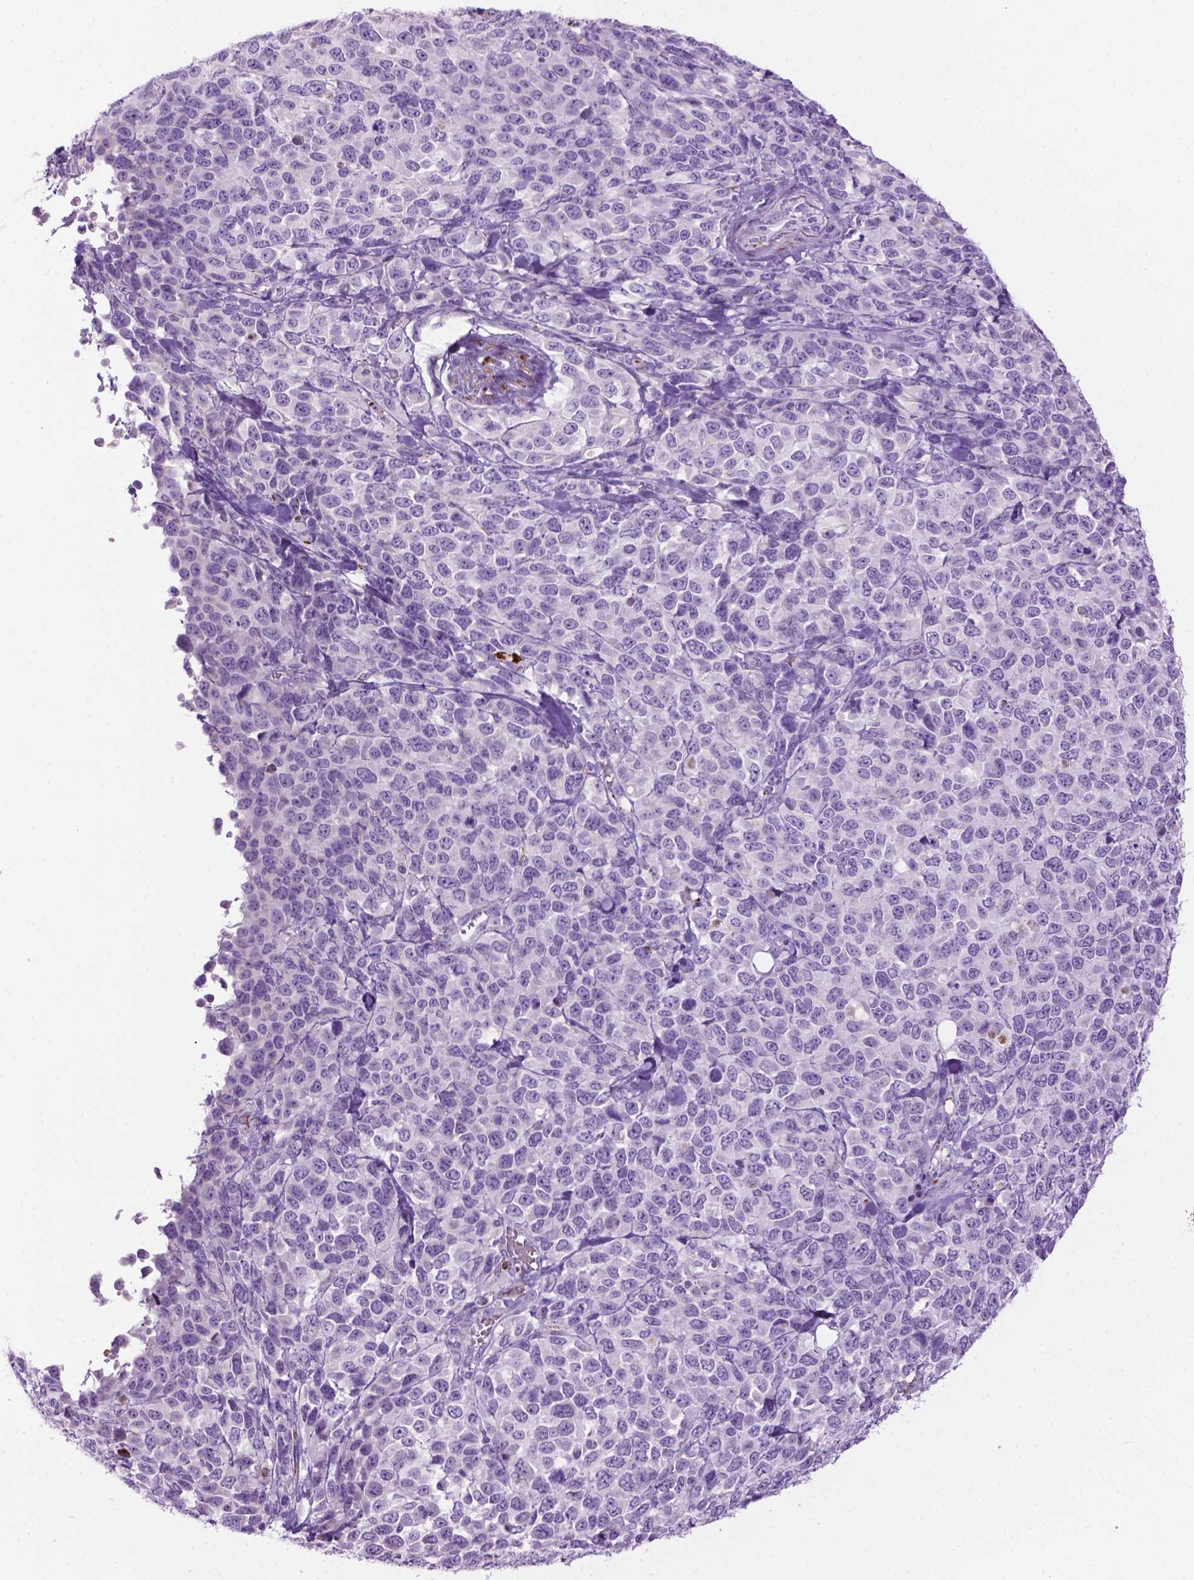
{"staining": {"intensity": "negative", "quantity": "none", "location": "none"}, "tissue": "melanoma", "cell_type": "Tumor cells", "image_type": "cancer", "snomed": [{"axis": "morphology", "description": "Malignant melanoma, Metastatic site"}, {"axis": "topography", "description": "Skin"}], "caption": "The photomicrograph shows no significant expression in tumor cells of malignant melanoma (metastatic site).", "gene": "TMEM132E", "patient": {"sex": "male", "age": 84}}